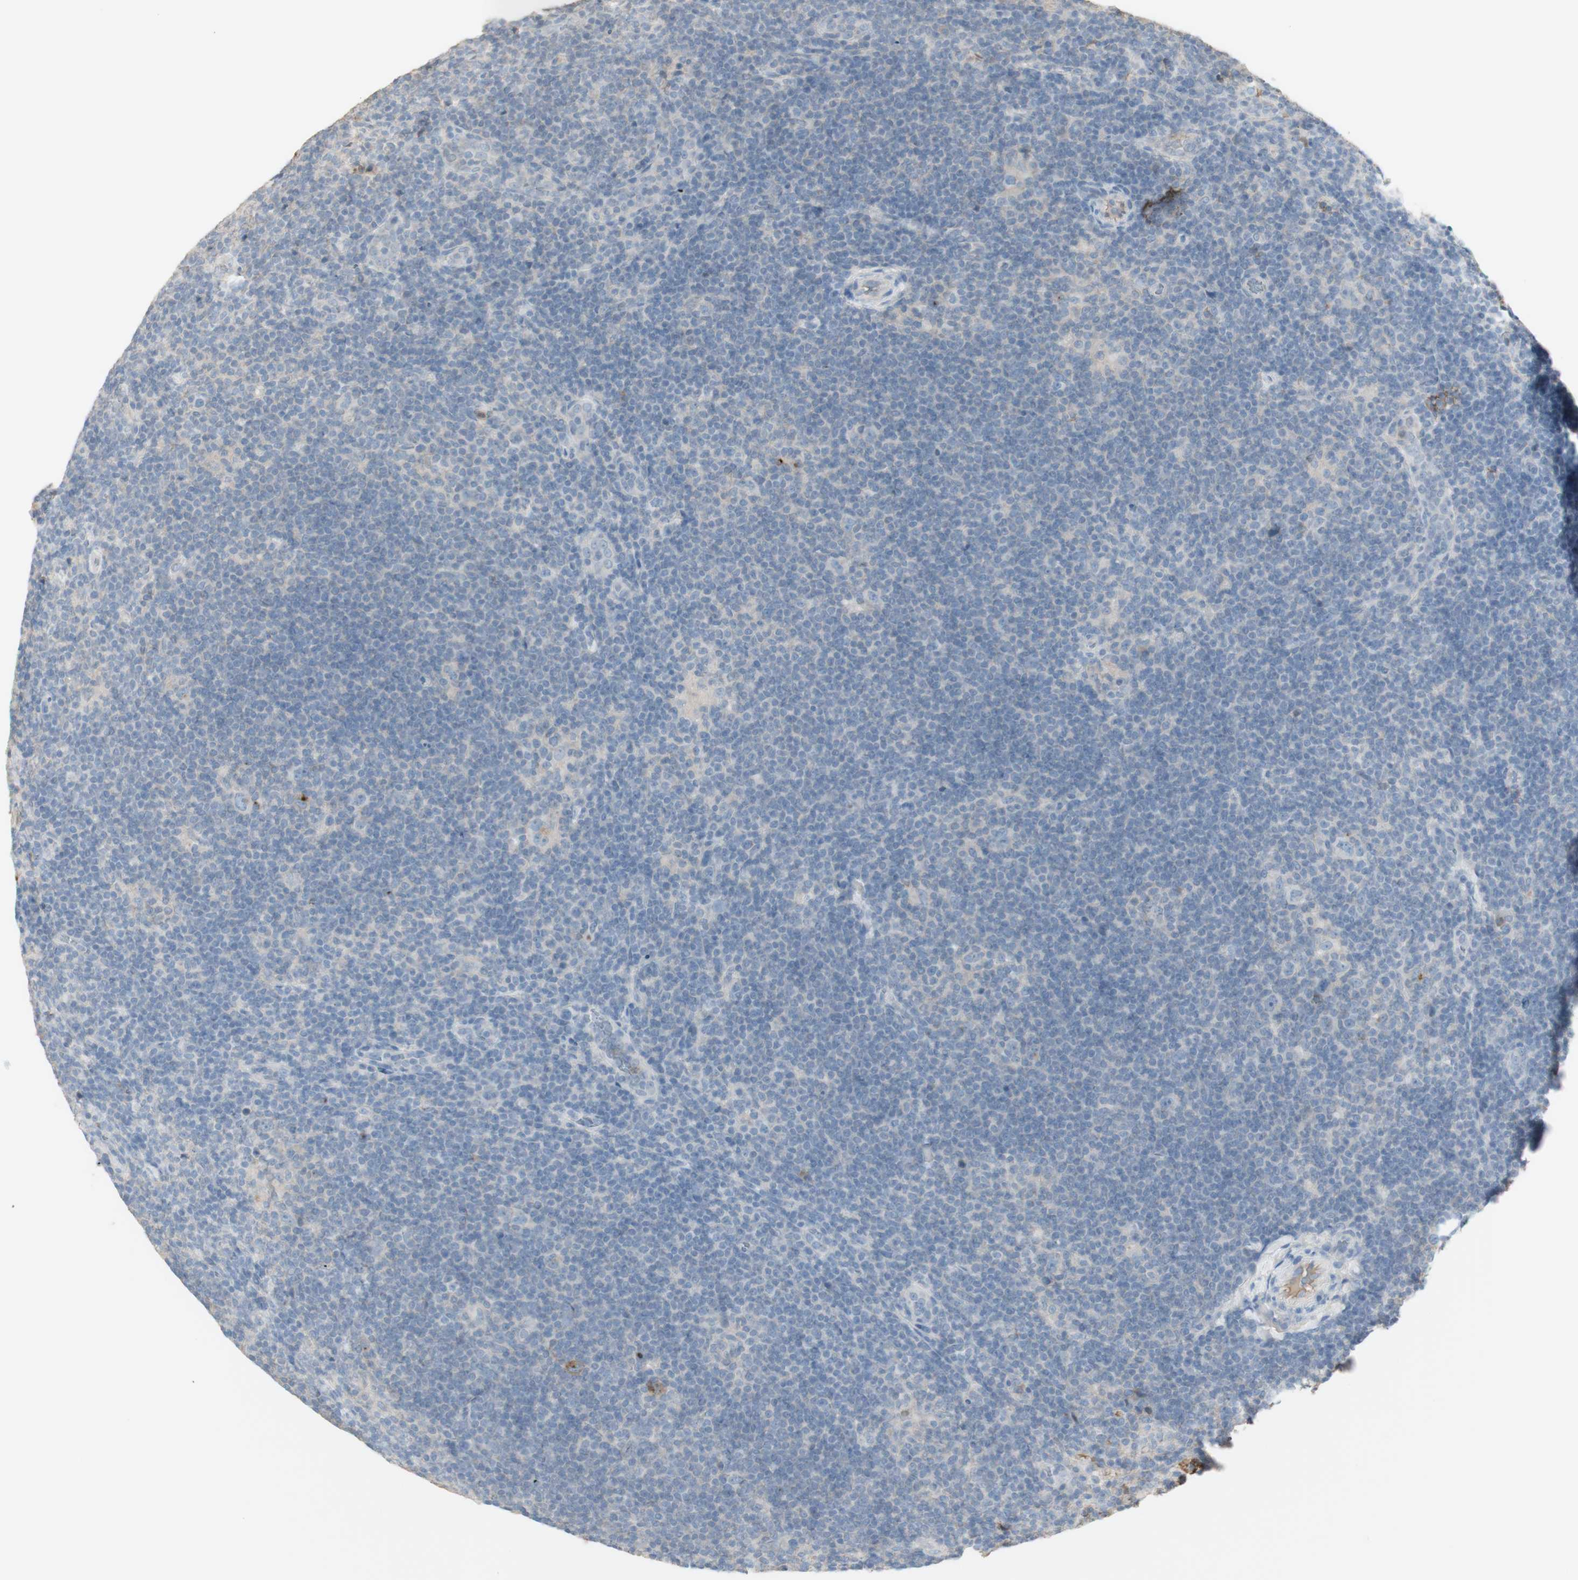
{"staining": {"intensity": "negative", "quantity": "none", "location": "none"}, "tissue": "lymphoma", "cell_type": "Tumor cells", "image_type": "cancer", "snomed": [{"axis": "morphology", "description": "Hodgkin's disease, NOS"}, {"axis": "topography", "description": "Lymph node"}], "caption": "This is an immunohistochemistry (IHC) histopathology image of Hodgkin's disease. There is no staining in tumor cells.", "gene": "IFNG", "patient": {"sex": "female", "age": 57}}